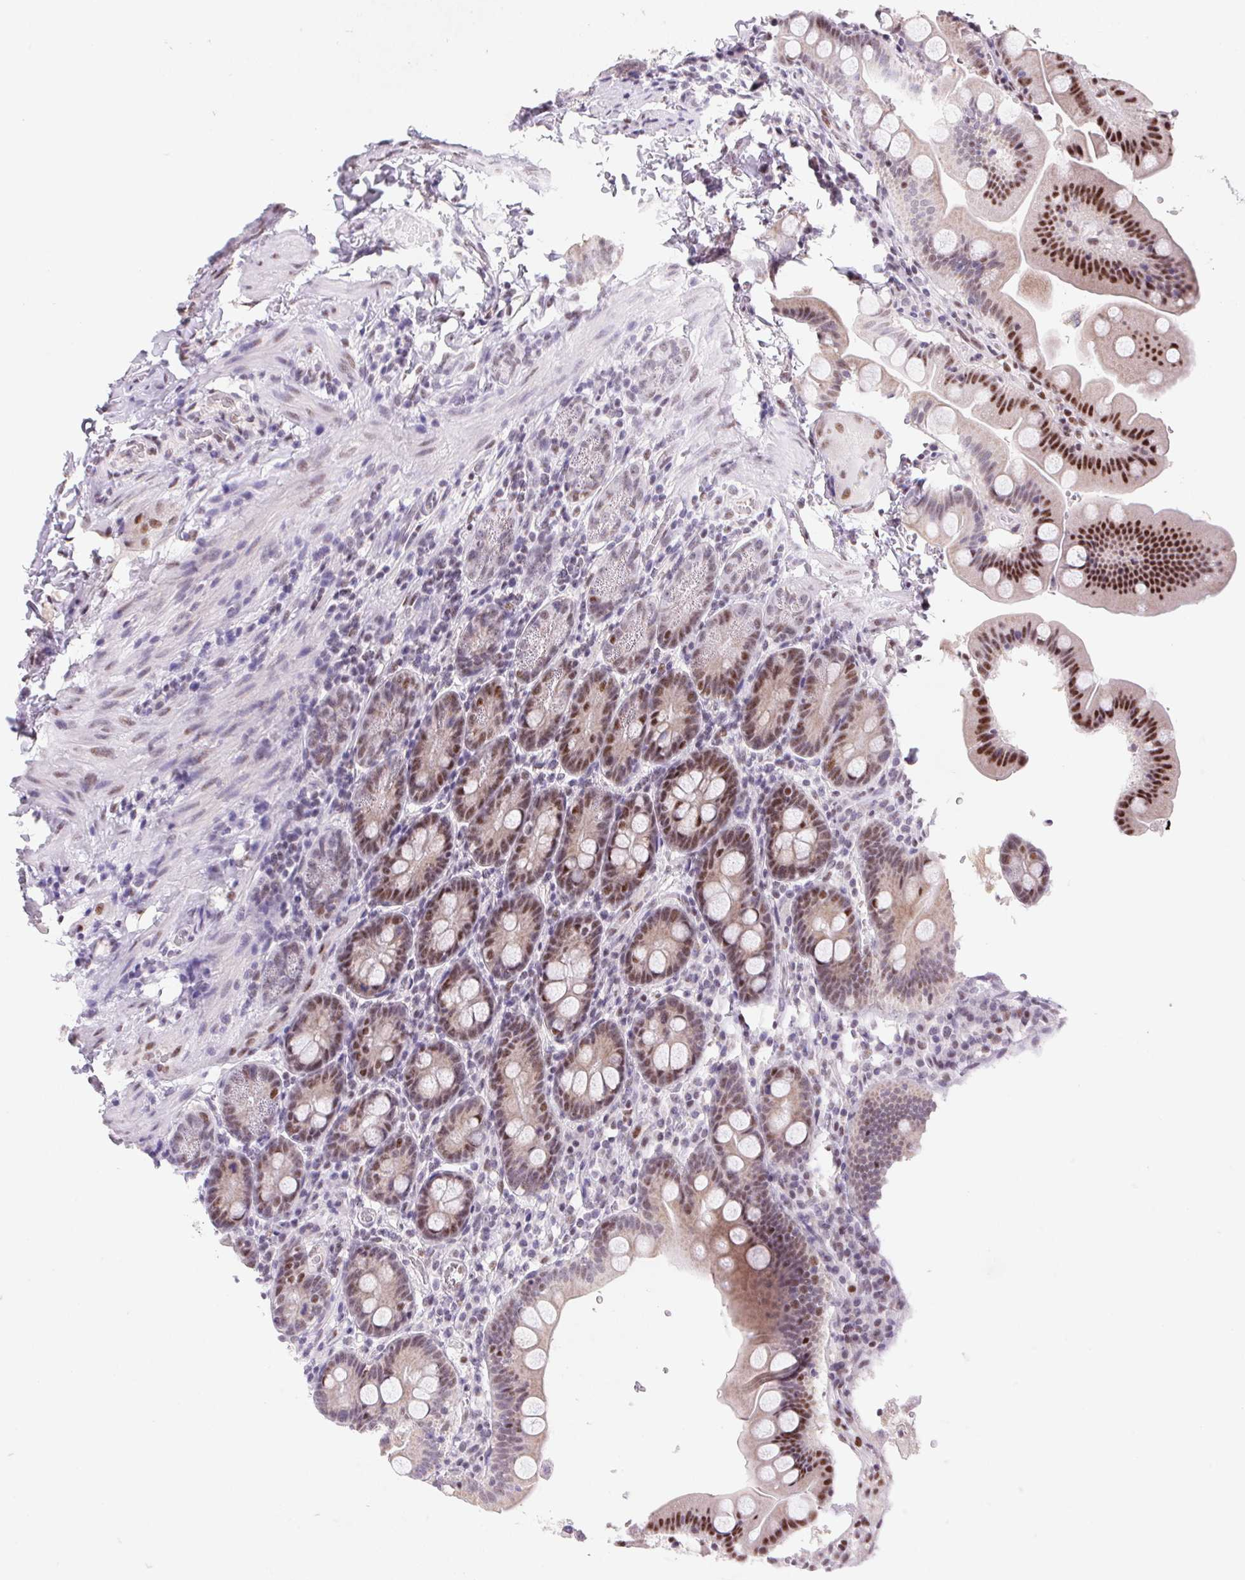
{"staining": {"intensity": "moderate", "quantity": "25%-75%", "location": "cytoplasmic/membranous,nuclear"}, "tissue": "duodenum", "cell_type": "Glandular cells", "image_type": "normal", "snomed": [{"axis": "morphology", "description": "Normal tissue, NOS"}, {"axis": "topography", "description": "Pancreas"}, {"axis": "topography", "description": "Duodenum"}], "caption": "Glandular cells exhibit moderate cytoplasmic/membranous,nuclear expression in about 25%-75% of cells in normal duodenum.", "gene": "DPPA5", "patient": {"sex": "male", "age": 59}}